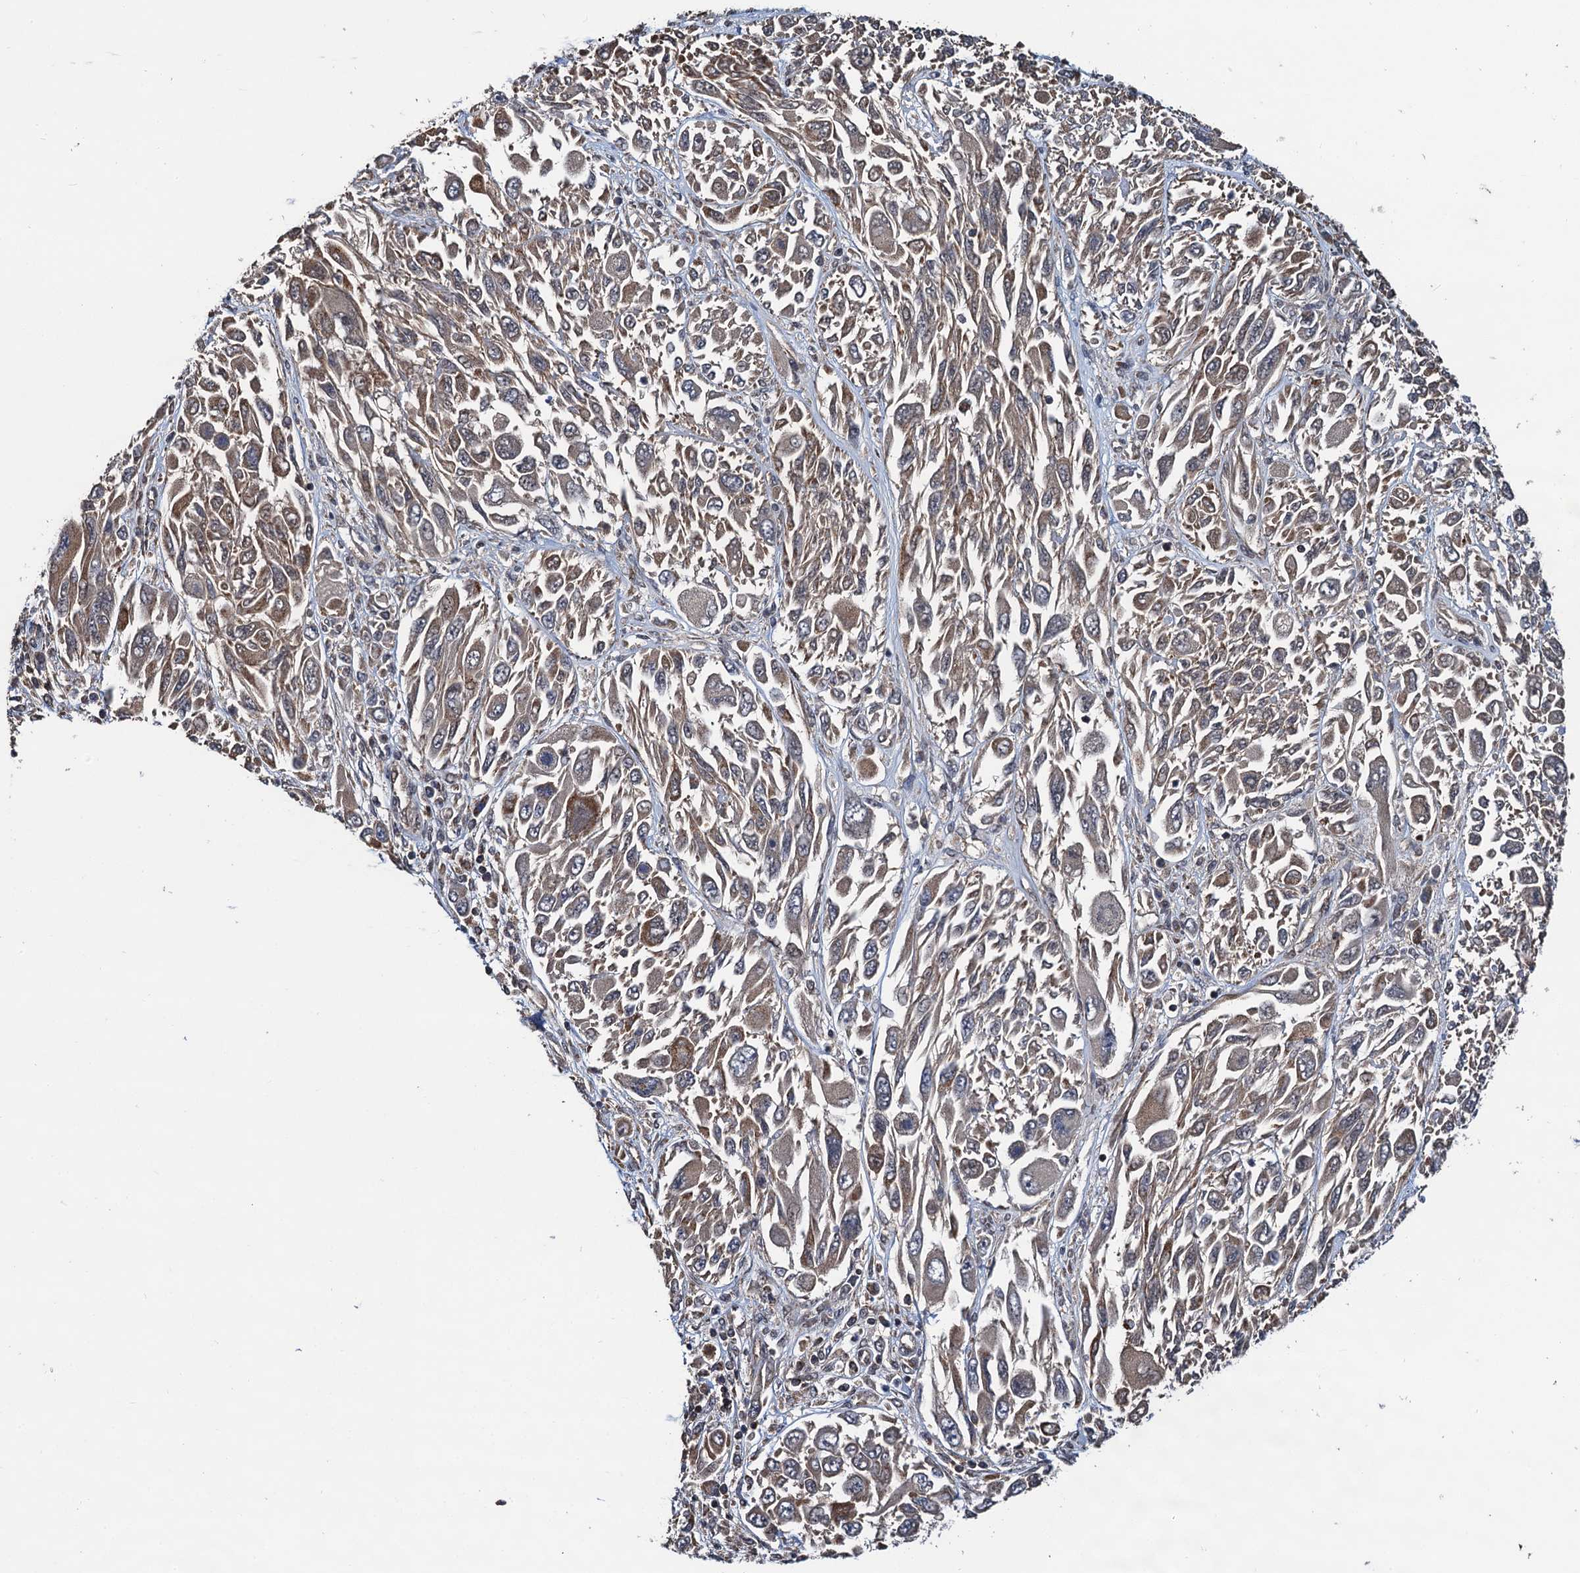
{"staining": {"intensity": "moderate", "quantity": ">75%", "location": "cytoplasmic/membranous"}, "tissue": "melanoma", "cell_type": "Tumor cells", "image_type": "cancer", "snomed": [{"axis": "morphology", "description": "Malignant melanoma, NOS"}, {"axis": "topography", "description": "Skin"}], "caption": "Immunohistochemical staining of human melanoma exhibits moderate cytoplasmic/membranous protein expression in approximately >75% of tumor cells.", "gene": "CMPK2", "patient": {"sex": "female", "age": 91}}